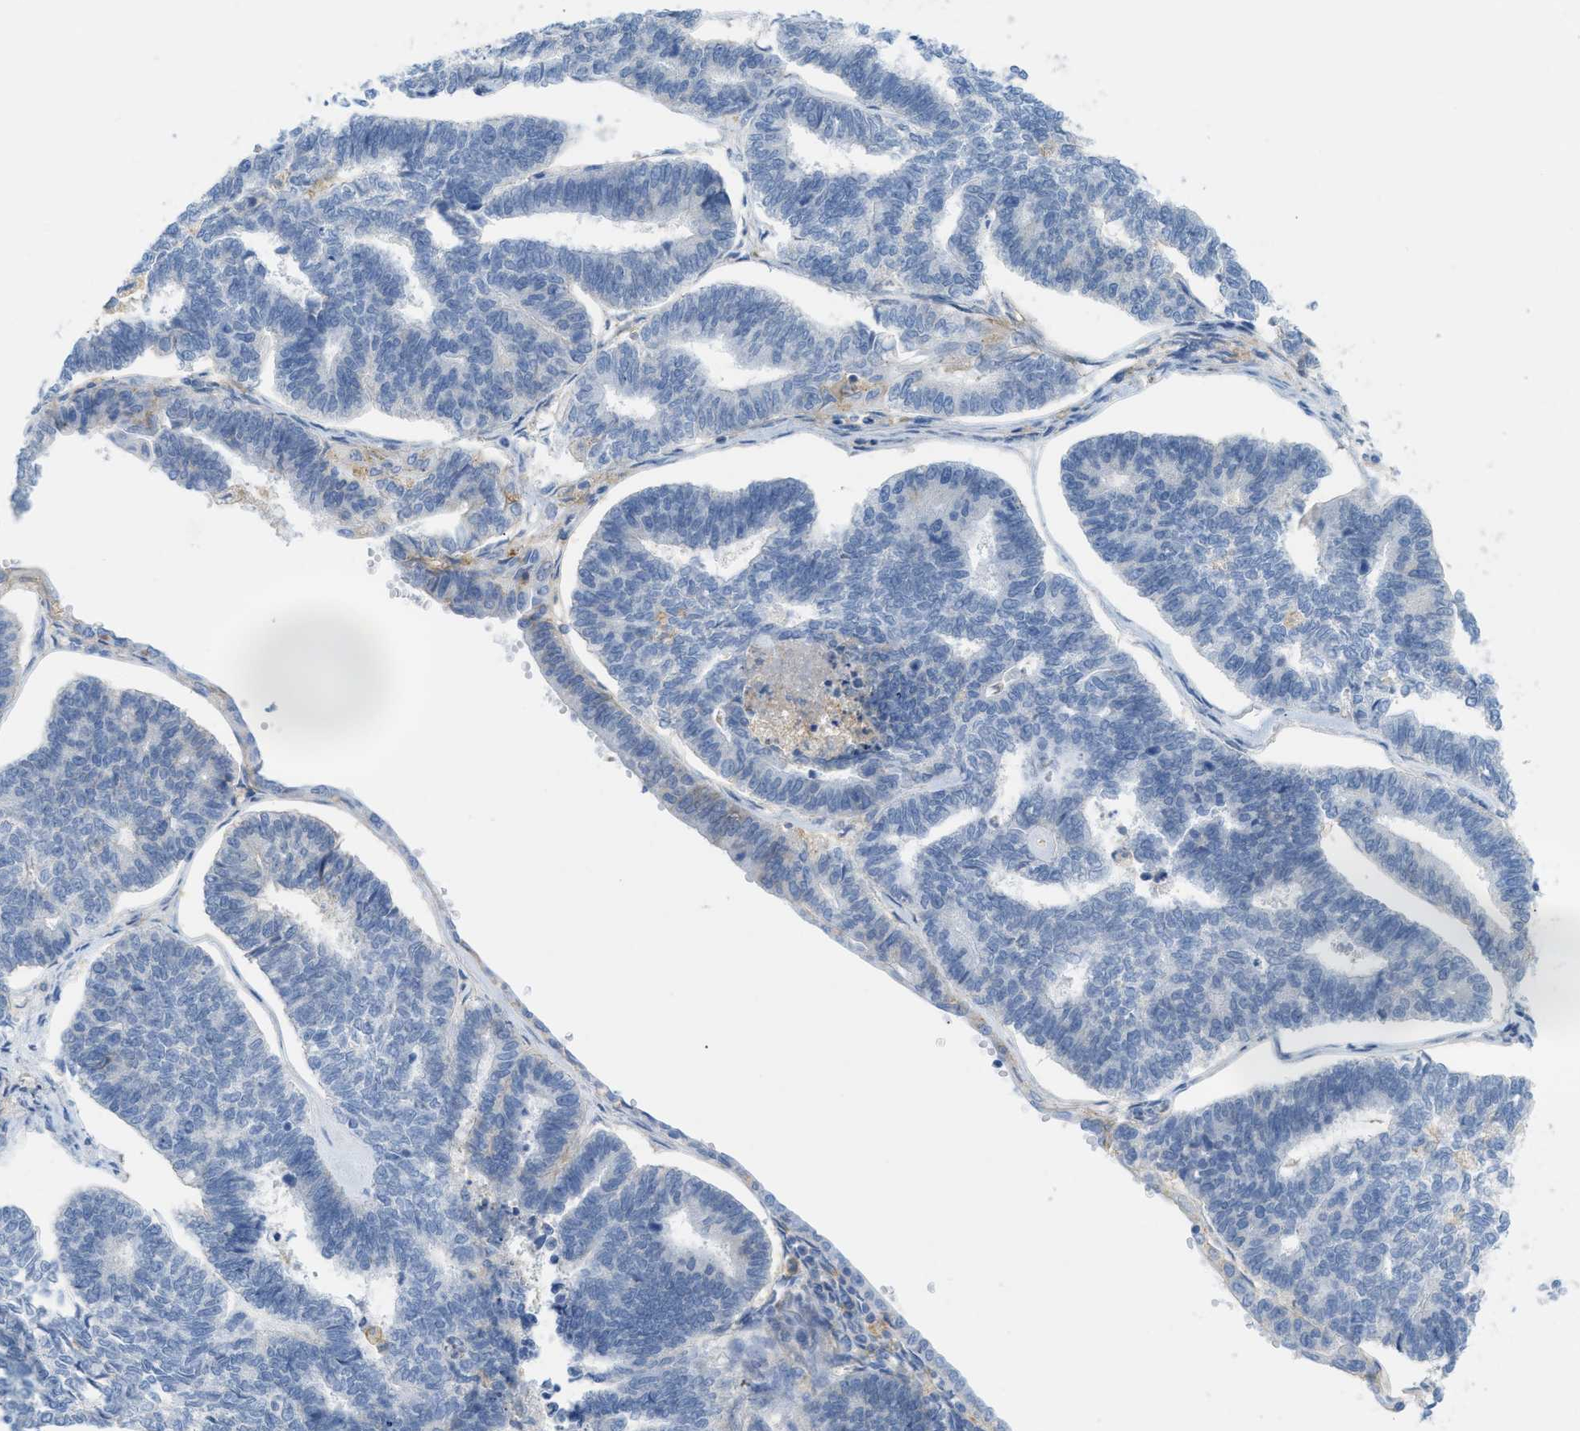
{"staining": {"intensity": "negative", "quantity": "none", "location": "none"}, "tissue": "endometrial cancer", "cell_type": "Tumor cells", "image_type": "cancer", "snomed": [{"axis": "morphology", "description": "Adenocarcinoma, NOS"}, {"axis": "topography", "description": "Endometrium"}], "caption": "Immunohistochemical staining of human adenocarcinoma (endometrial) reveals no significant staining in tumor cells.", "gene": "SLC3A2", "patient": {"sex": "female", "age": 70}}